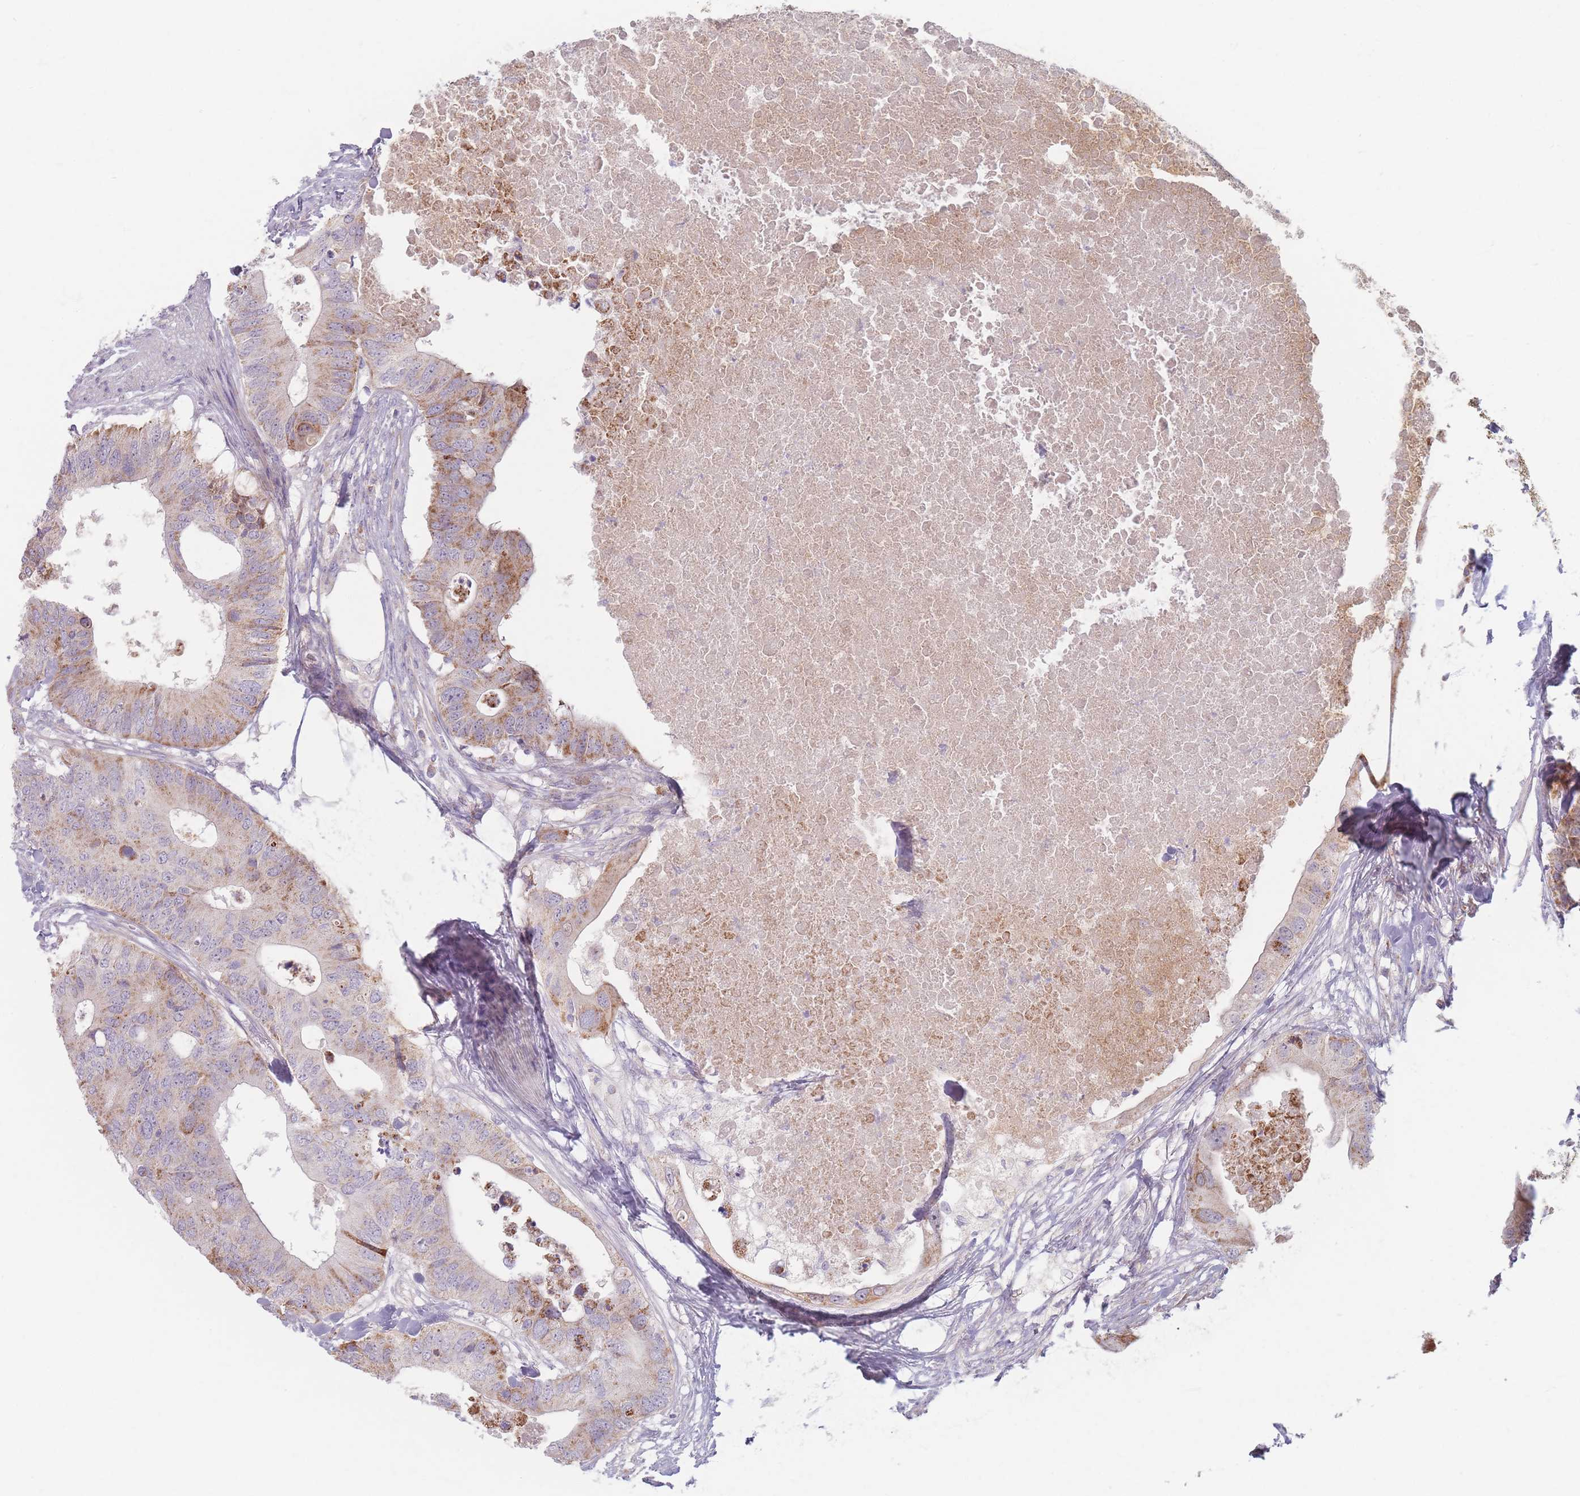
{"staining": {"intensity": "moderate", "quantity": ">75%", "location": "cytoplasmic/membranous"}, "tissue": "colorectal cancer", "cell_type": "Tumor cells", "image_type": "cancer", "snomed": [{"axis": "morphology", "description": "Adenocarcinoma, NOS"}, {"axis": "topography", "description": "Colon"}], "caption": "DAB immunohistochemical staining of adenocarcinoma (colorectal) reveals moderate cytoplasmic/membranous protein positivity in about >75% of tumor cells.", "gene": "ESRP2", "patient": {"sex": "male", "age": 71}}